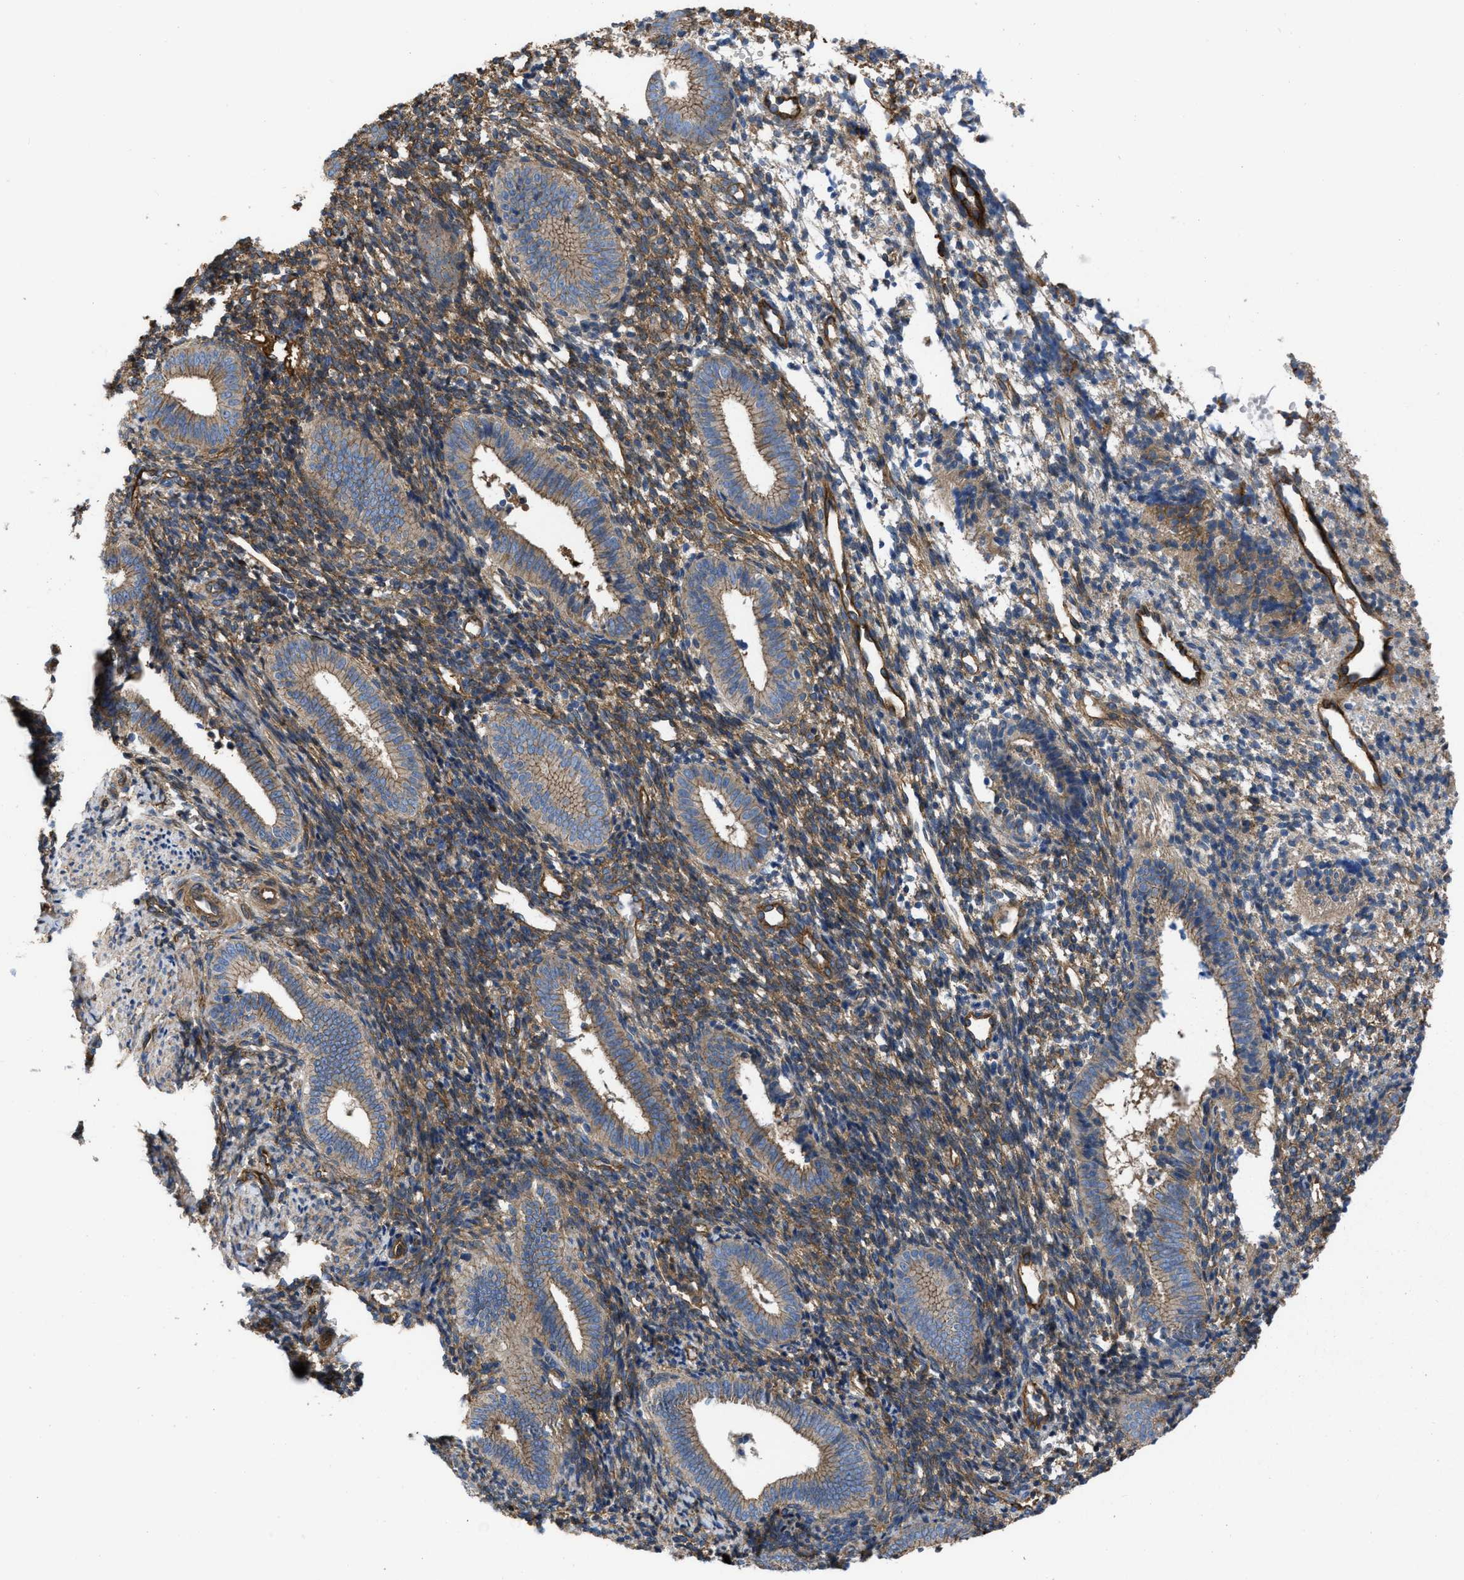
{"staining": {"intensity": "moderate", "quantity": ">75%", "location": "cytoplasmic/membranous"}, "tissue": "endometrium", "cell_type": "Cells in endometrial stroma", "image_type": "normal", "snomed": [{"axis": "morphology", "description": "Normal tissue, NOS"}, {"axis": "topography", "description": "Uterus"}, {"axis": "topography", "description": "Endometrium"}], "caption": "IHC of unremarkable human endometrium displays medium levels of moderate cytoplasmic/membranous expression in about >75% of cells in endometrial stroma.", "gene": "TRIOBP", "patient": {"sex": "female", "age": 33}}